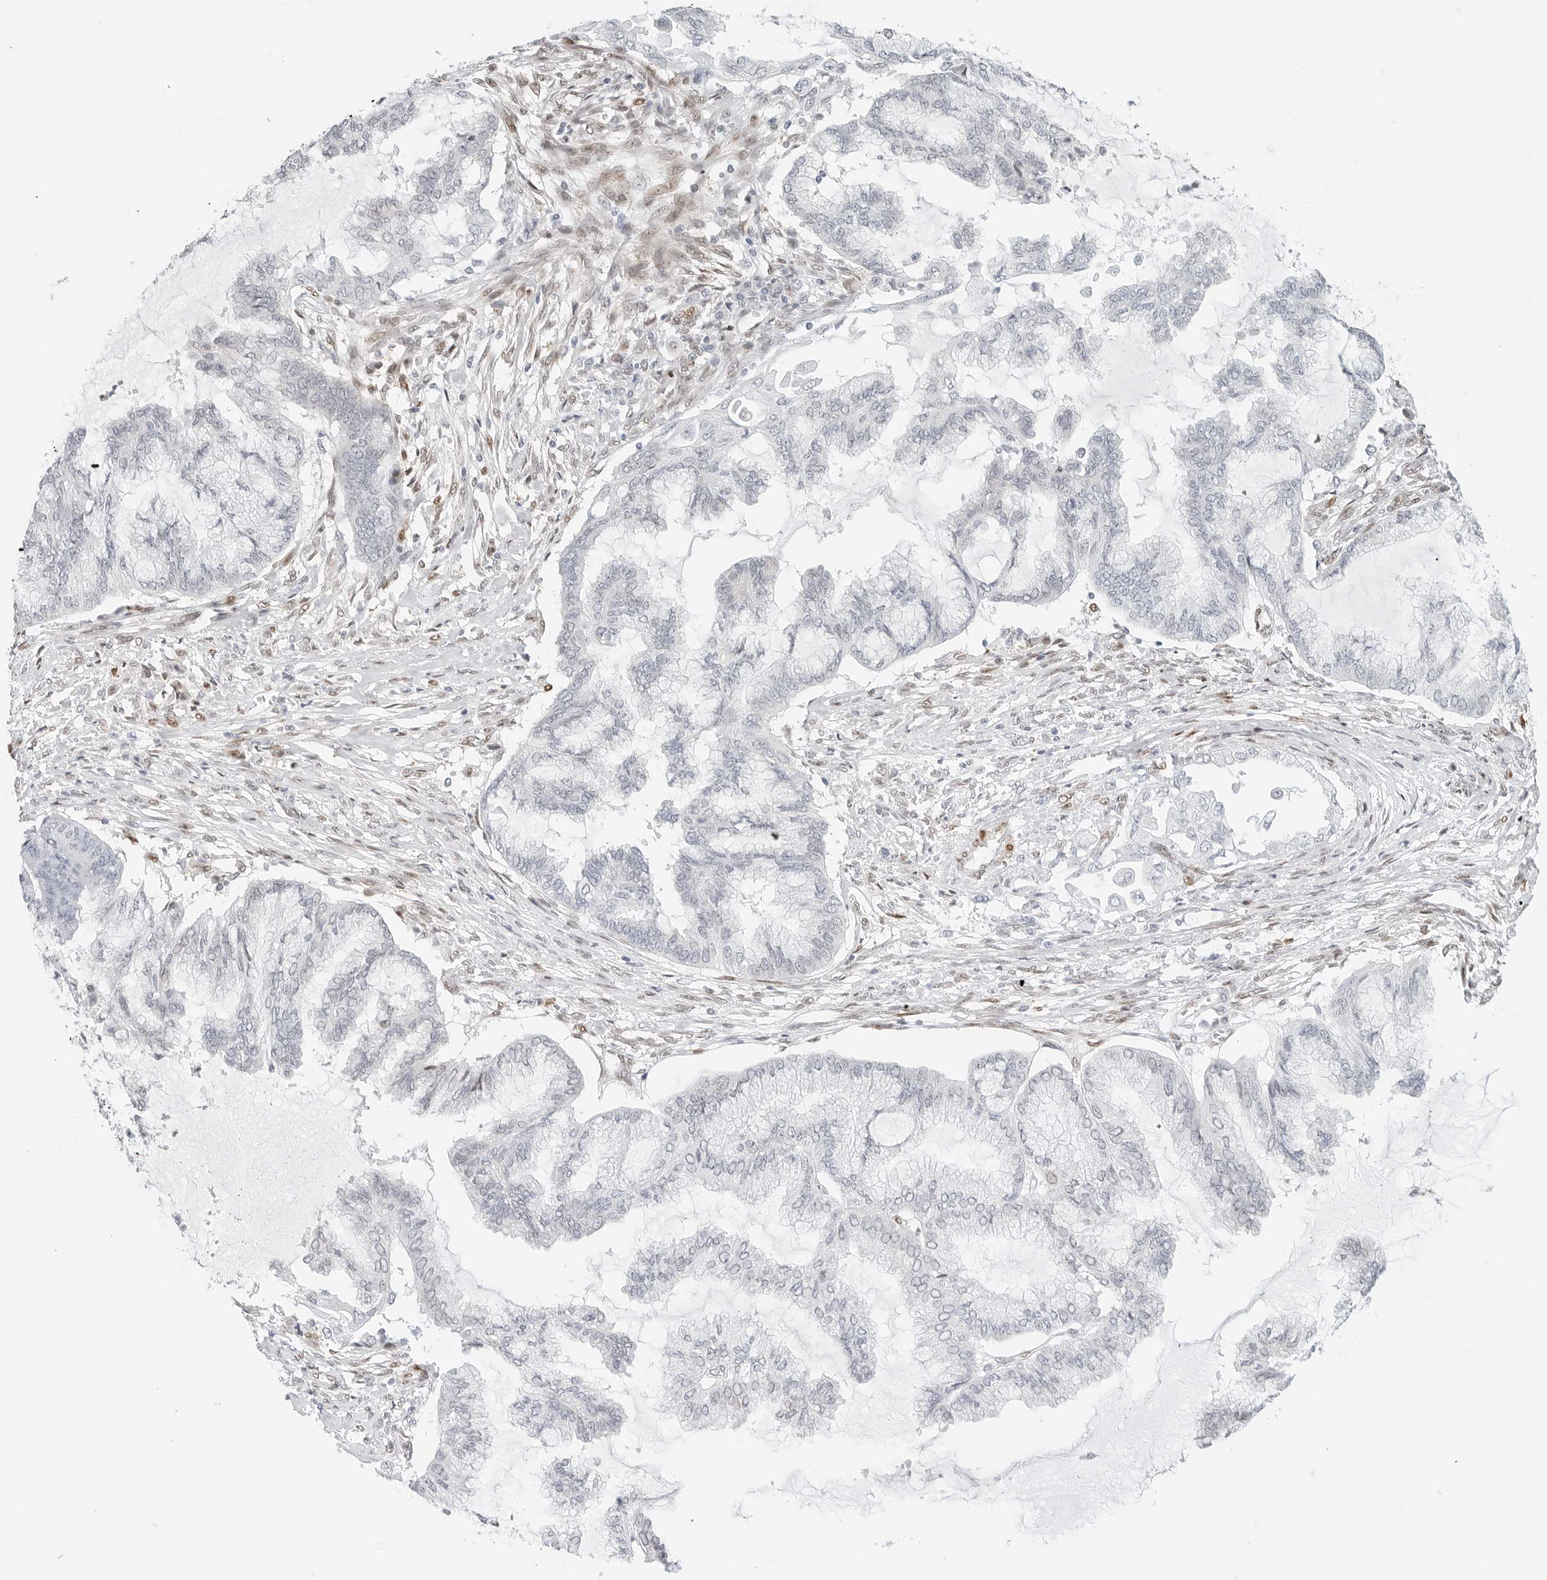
{"staining": {"intensity": "negative", "quantity": "none", "location": "none"}, "tissue": "endometrial cancer", "cell_type": "Tumor cells", "image_type": "cancer", "snomed": [{"axis": "morphology", "description": "Adenocarcinoma, NOS"}, {"axis": "topography", "description": "Endometrium"}], "caption": "Endometrial cancer (adenocarcinoma) stained for a protein using IHC demonstrates no positivity tumor cells.", "gene": "SPIDR", "patient": {"sex": "female", "age": 86}}